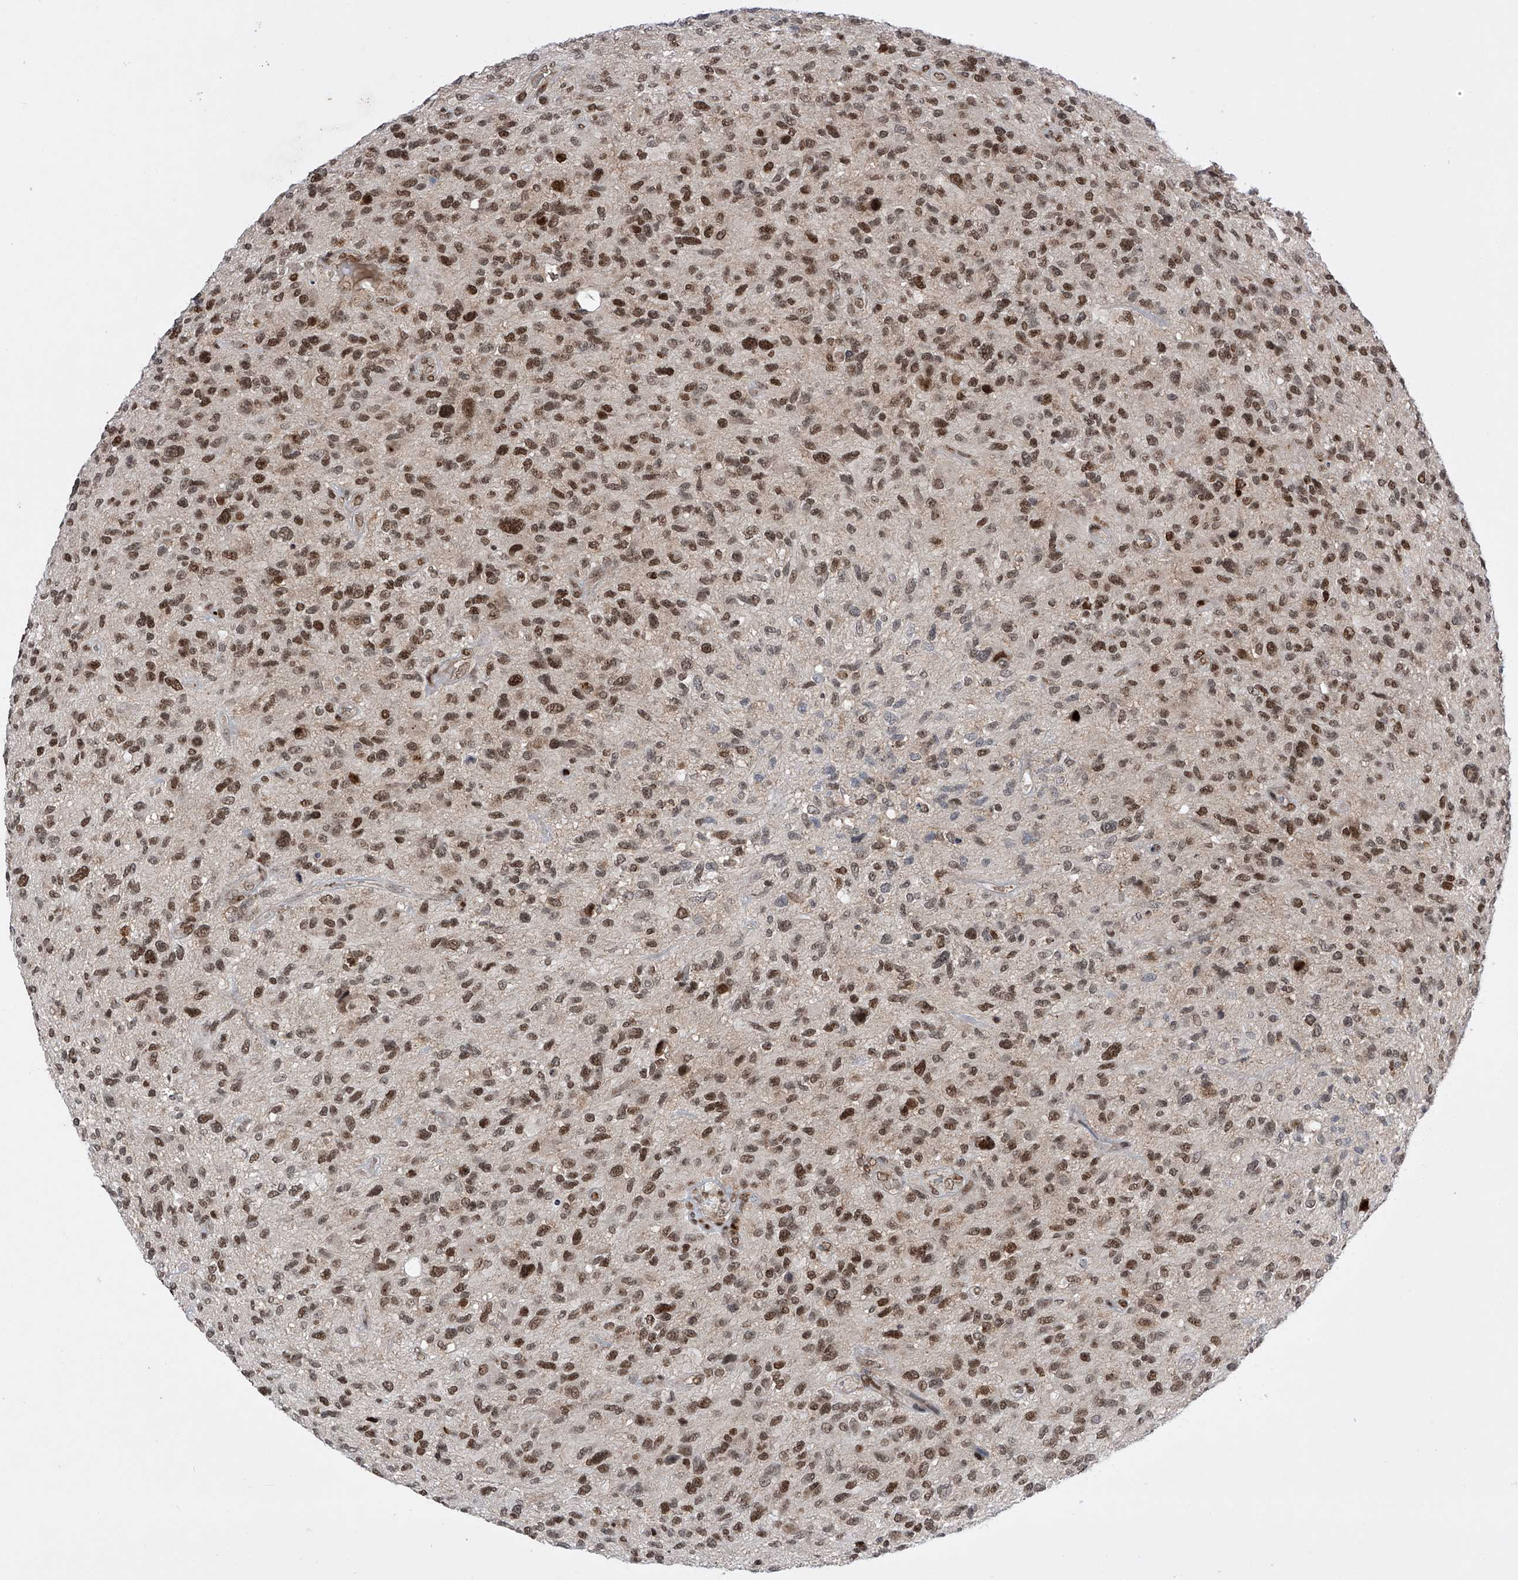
{"staining": {"intensity": "strong", "quantity": ">75%", "location": "nuclear"}, "tissue": "glioma", "cell_type": "Tumor cells", "image_type": "cancer", "snomed": [{"axis": "morphology", "description": "Glioma, malignant, High grade"}, {"axis": "topography", "description": "Brain"}], "caption": "IHC micrograph of malignant high-grade glioma stained for a protein (brown), which shows high levels of strong nuclear positivity in approximately >75% of tumor cells.", "gene": "ZNF280D", "patient": {"sex": "male", "age": 47}}